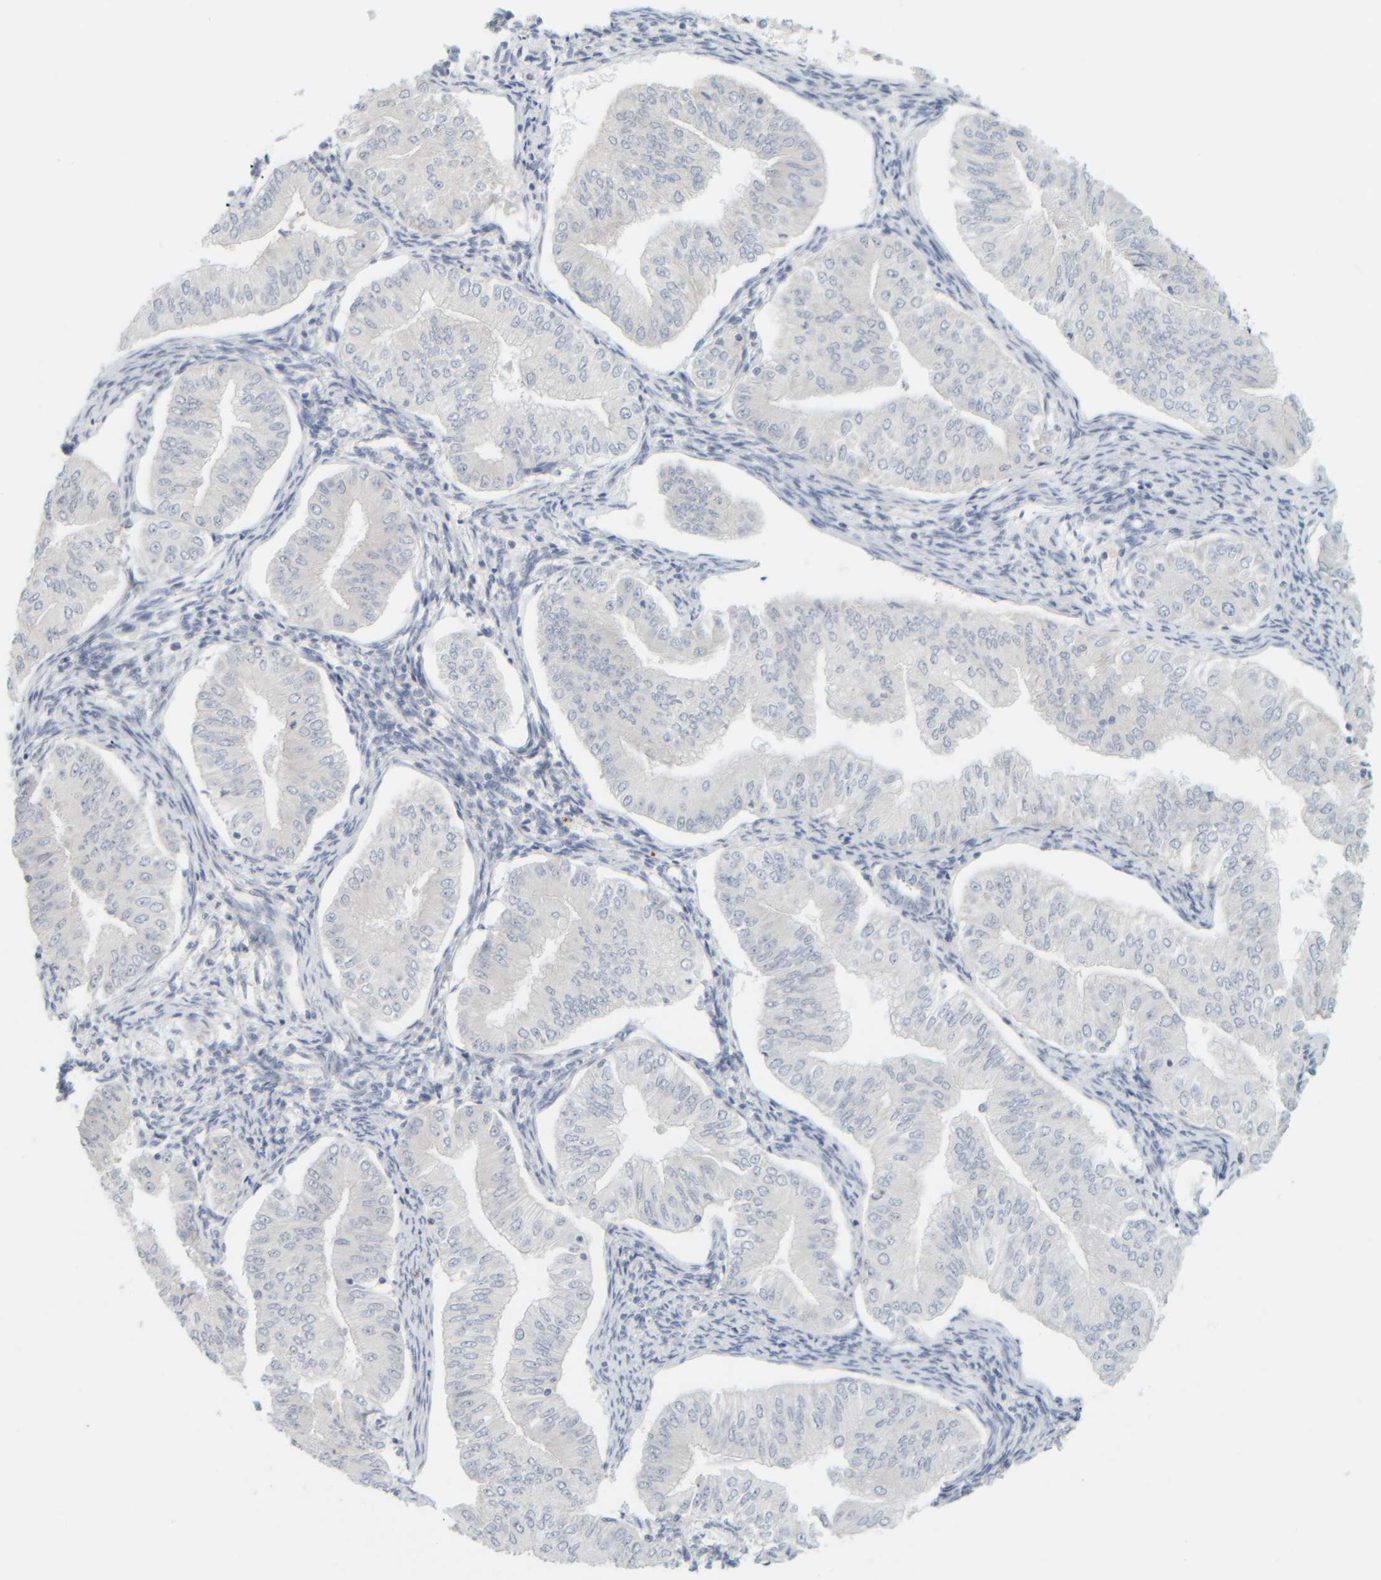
{"staining": {"intensity": "negative", "quantity": "none", "location": "none"}, "tissue": "endometrial cancer", "cell_type": "Tumor cells", "image_type": "cancer", "snomed": [{"axis": "morphology", "description": "Normal tissue, NOS"}, {"axis": "morphology", "description": "Adenocarcinoma, NOS"}, {"axis": "topography", "description": "Endometrium"}], "caption": "IHC micrograph of neoplastic tissue: human endometrial cancer stained with DAB displays no significant protein staining in tumor cells. Brightfield microscopy of immunohistochemistry stained with DAB (brown) and hematoxylin (blue), captured at high magnification.", "gene": "PTGES3L-AARSD1", "patient": {"sex": "female", "age": 53}}